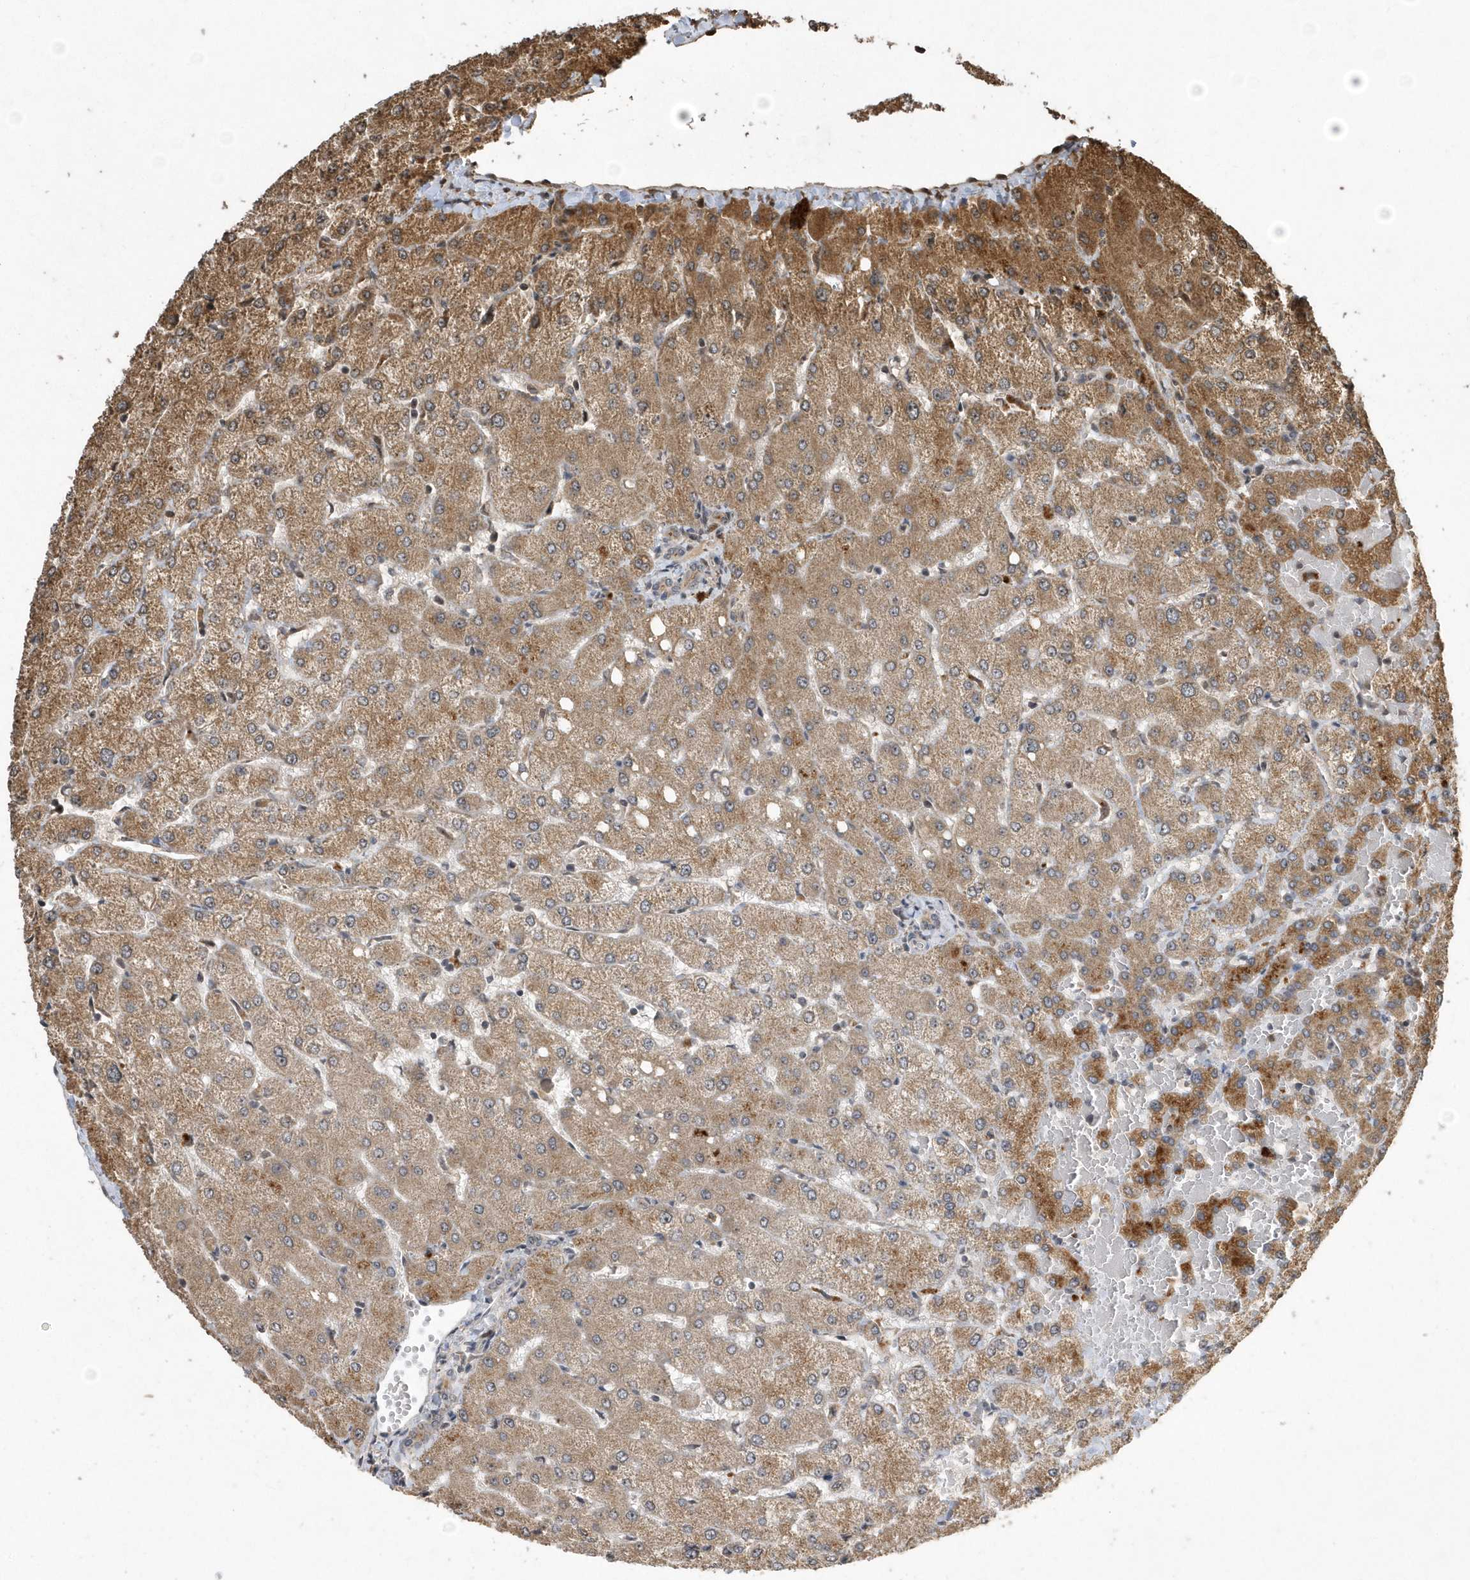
{"staining": {"intensity": "weak", "quantity": "25%-75%", "location": "cytoplasmic/membranous"}, "tissue": "liver", "cell_type": "Cholangiocytes", "image_type": "normal", "snomed": [{"axis": "morphology", "description": "Normal tissue, NOS"}, {"axis": "topography", "description": "Liver"}], "caption": "IHC micrograph of benign human liver stained for a protein (brown), which reveals low levels of weak cytoplasmic/membranous staining in approximately 25%-75% of cholangiocytes.", "gene": "WASHC5", "patient": {"sex": "female", "age": 54}}